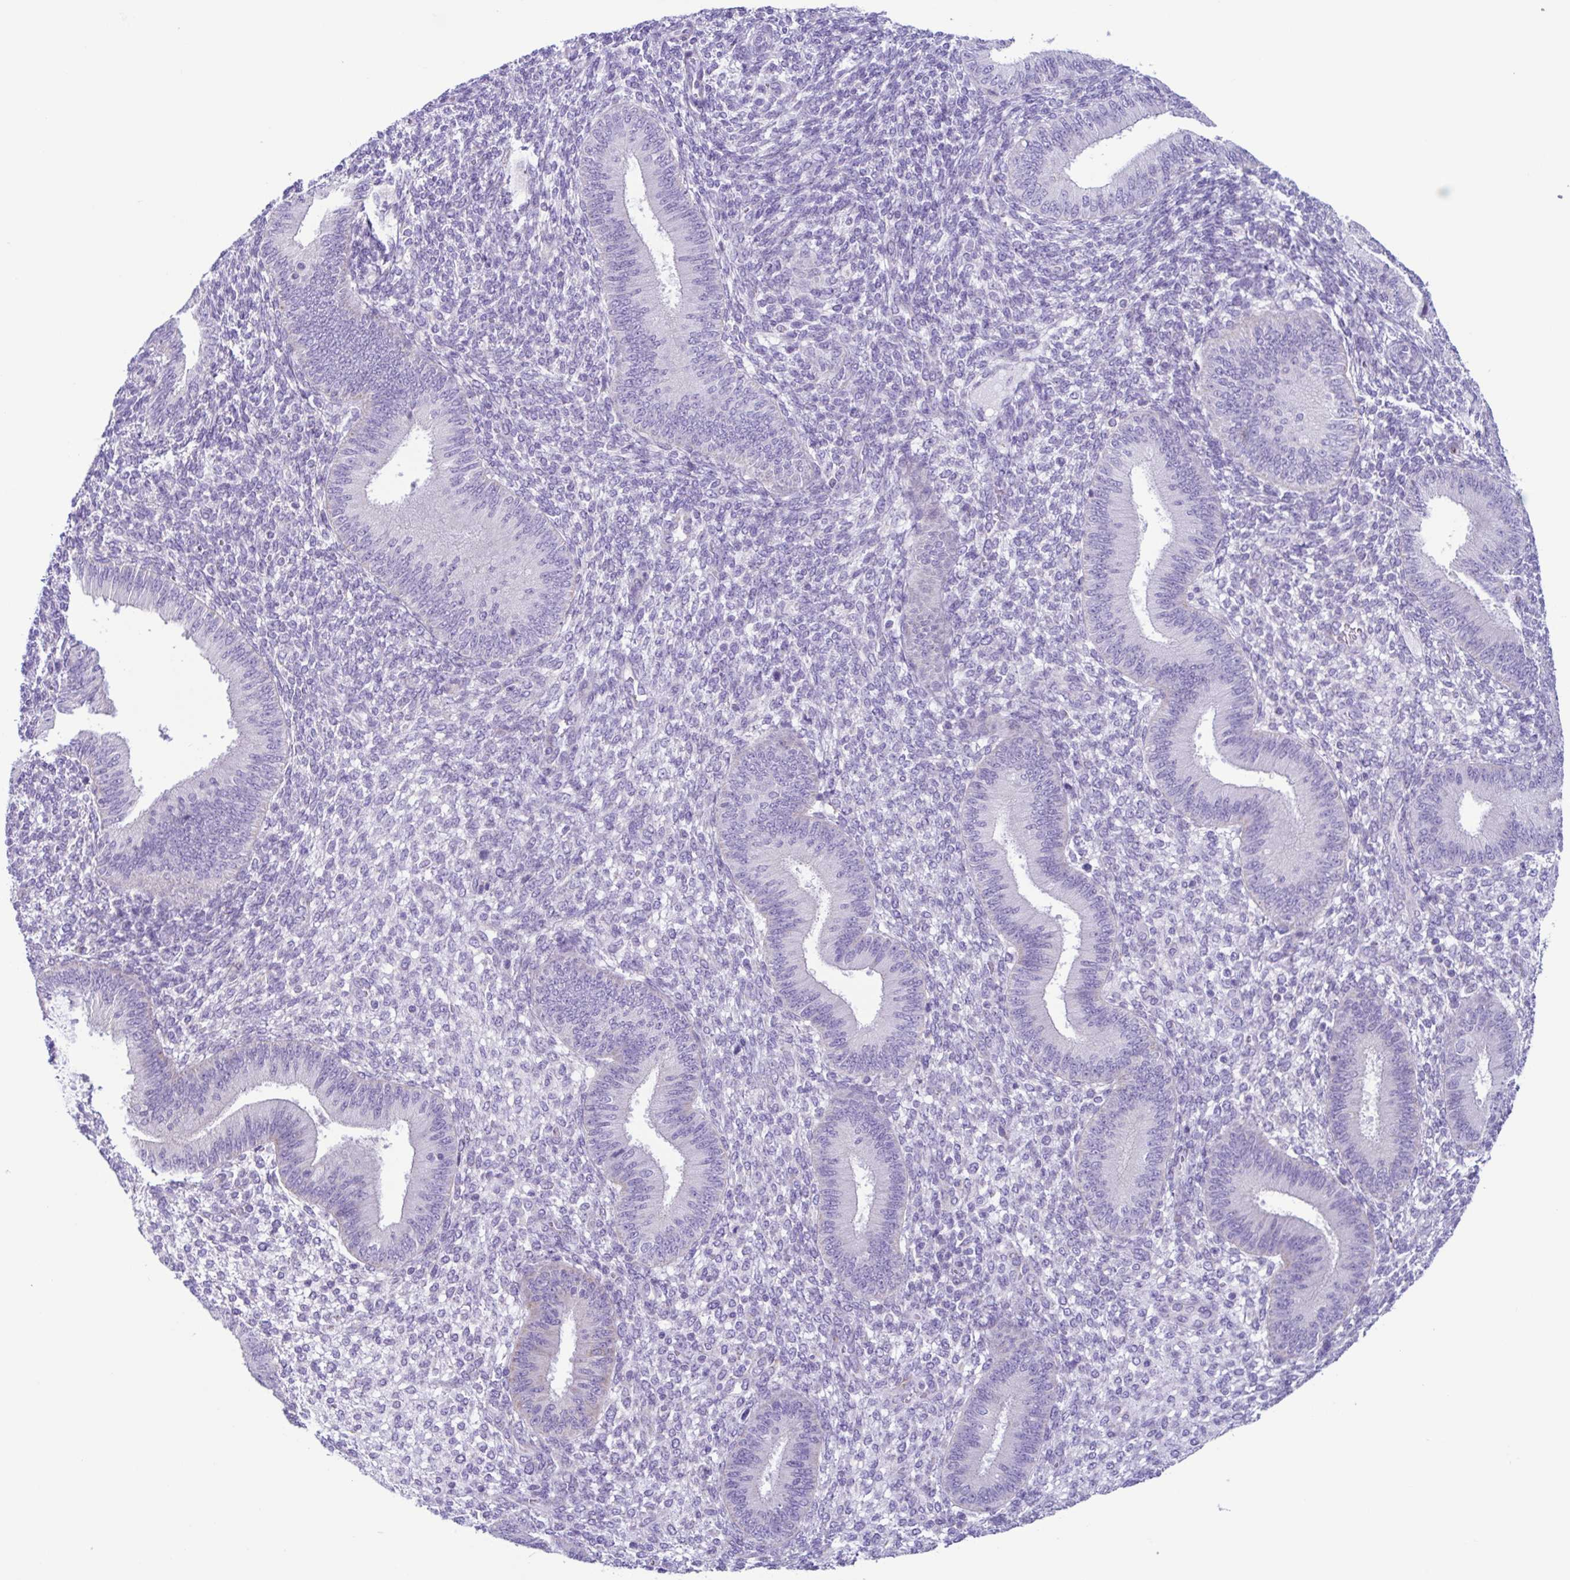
{"staining": {"intensity": "negative", "quantity": "none", "location": "none"}, "tissue": "endometrium", "cell_type": "Cells in endometrial stroma", "image_type": "normal", "snomed": [{"axis": "morphology", "description": "Normal tissue, NOS"}, {"axis": "topography", "description": "Endometrium"}], "caption": "DAB (3,3'-diaminobenzidine) immunohistochemical staining of unremarkable human endometrium reveals no significant expression in cells in endometrial stroma.", "gene": "ACTRT3", "patient": {"sex": "female", "age": 39}}